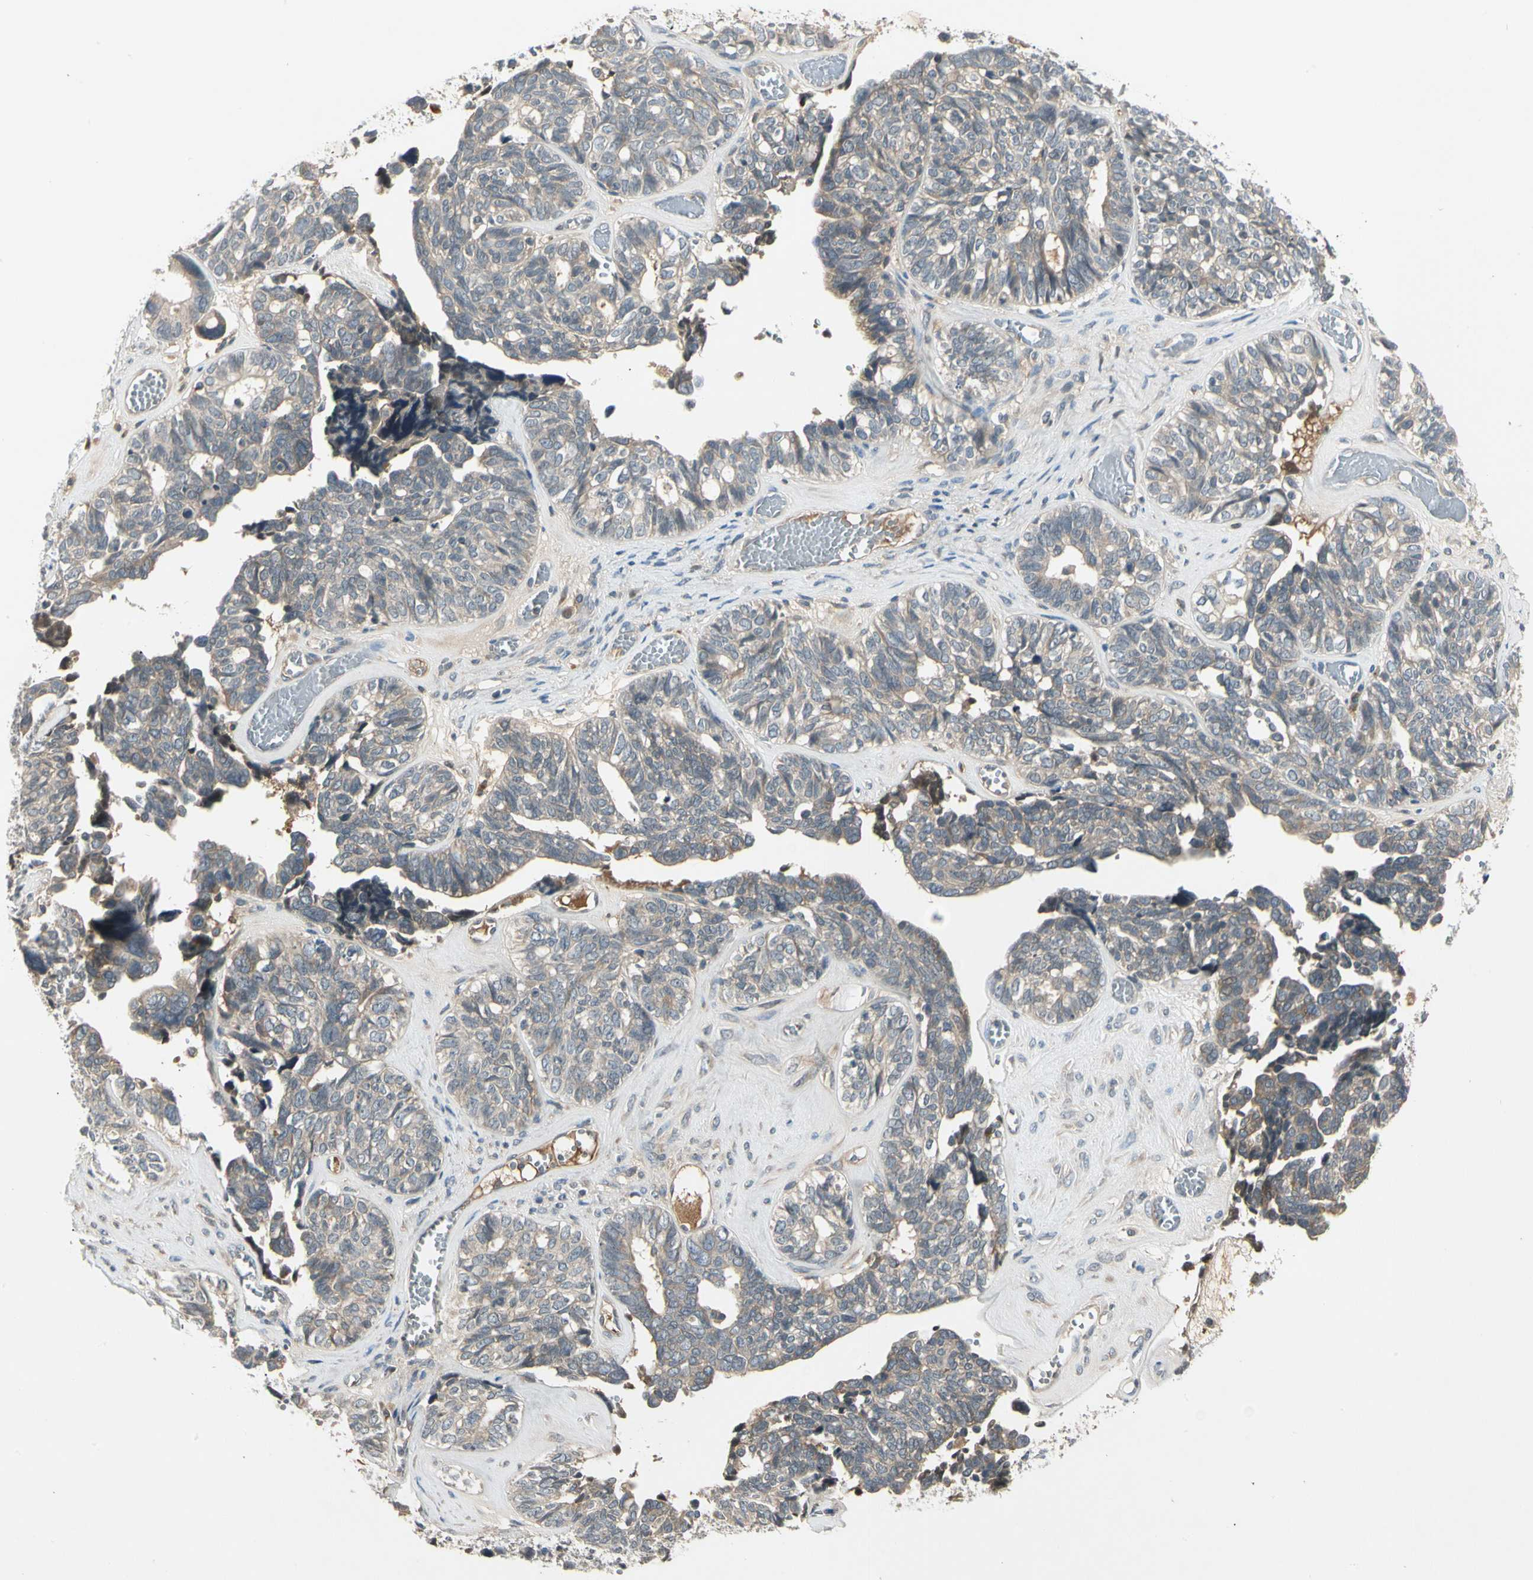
{"staining": {"intensity": "weak", "quantity": "<25%", "location": "cytoplasmic/membranous"}, "tissue": "ovarian cancer", "cell_type": "Tumor cells", "image_type": "cancer", "snomed": [{"axis": "morphology", "description": "Cystadenocarcinoma, serous, NOS"}, {"axis": "topography", "description": "Ovary"}], "caption": "Tumor cells show no significant expression in ovarian cancer (serous cystadenocarcinoma).", "gene": "CCL4", "patient": {"sex": "female", "age": 79}}